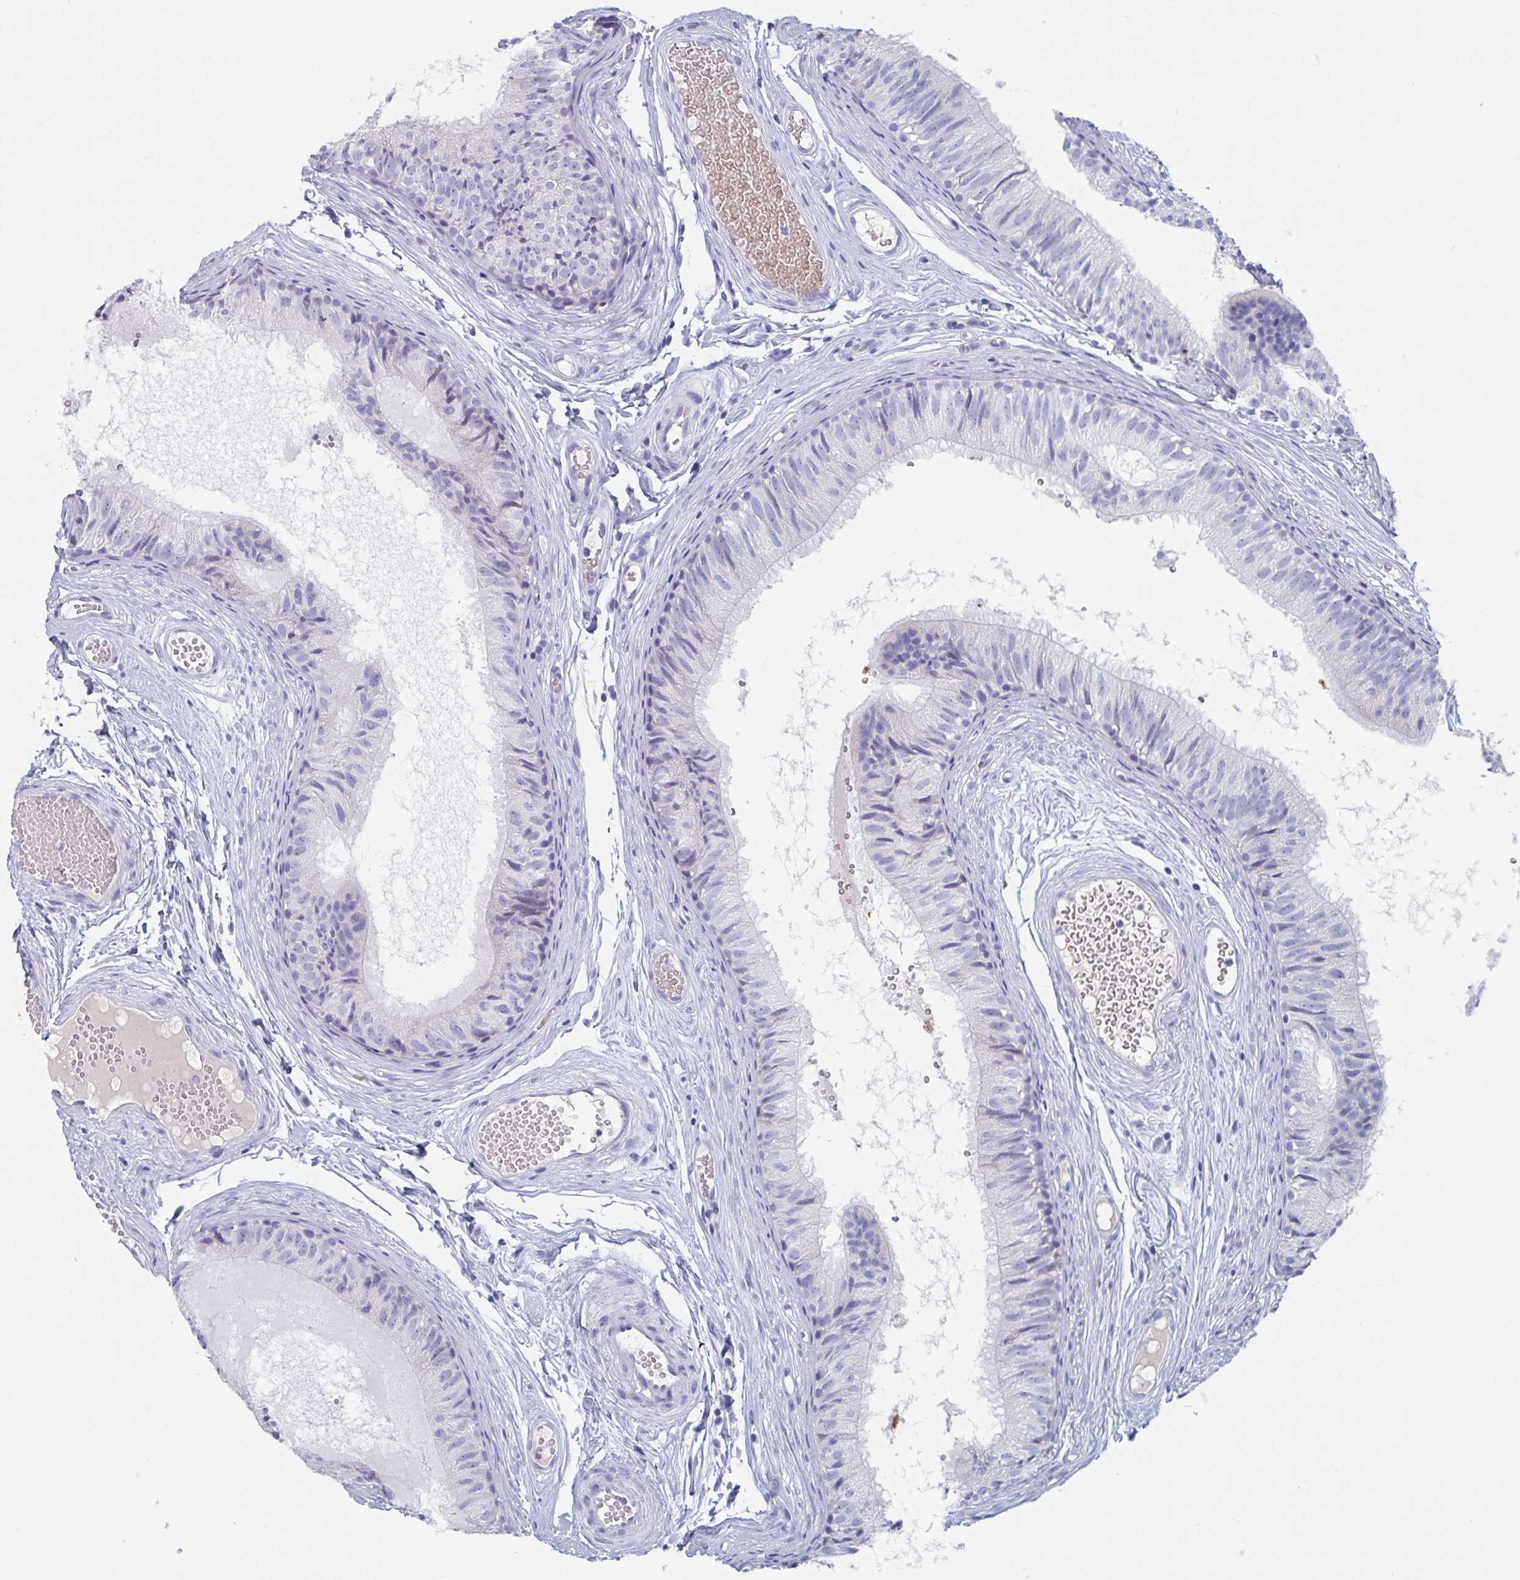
{"staining": {"intensity": "negative", "quantity": "none", "location": "none"}, "tissue": "epididymis", "cell_type": "Glandular cells", "image_type": "normal", "snomed": [{"axis": "morphology", "description": "Normal tissue, NOS"}, {"axis": "morphology", "description": "Seminoma, NOS"}, {"axis": "topography", "description": "Testis"}, {"axis": "topography", "description": "Epididymis"}], "caption": "An image of epididymis stained for a protein exhibits no brown staining in glandular cells. (Brightfield microscopy of DAB (3,3'-diaminobenzidine) immunohistochemistry at high magnification).", "gene": "DPEP3", "patient": {"sex": "male", "age": 34}}